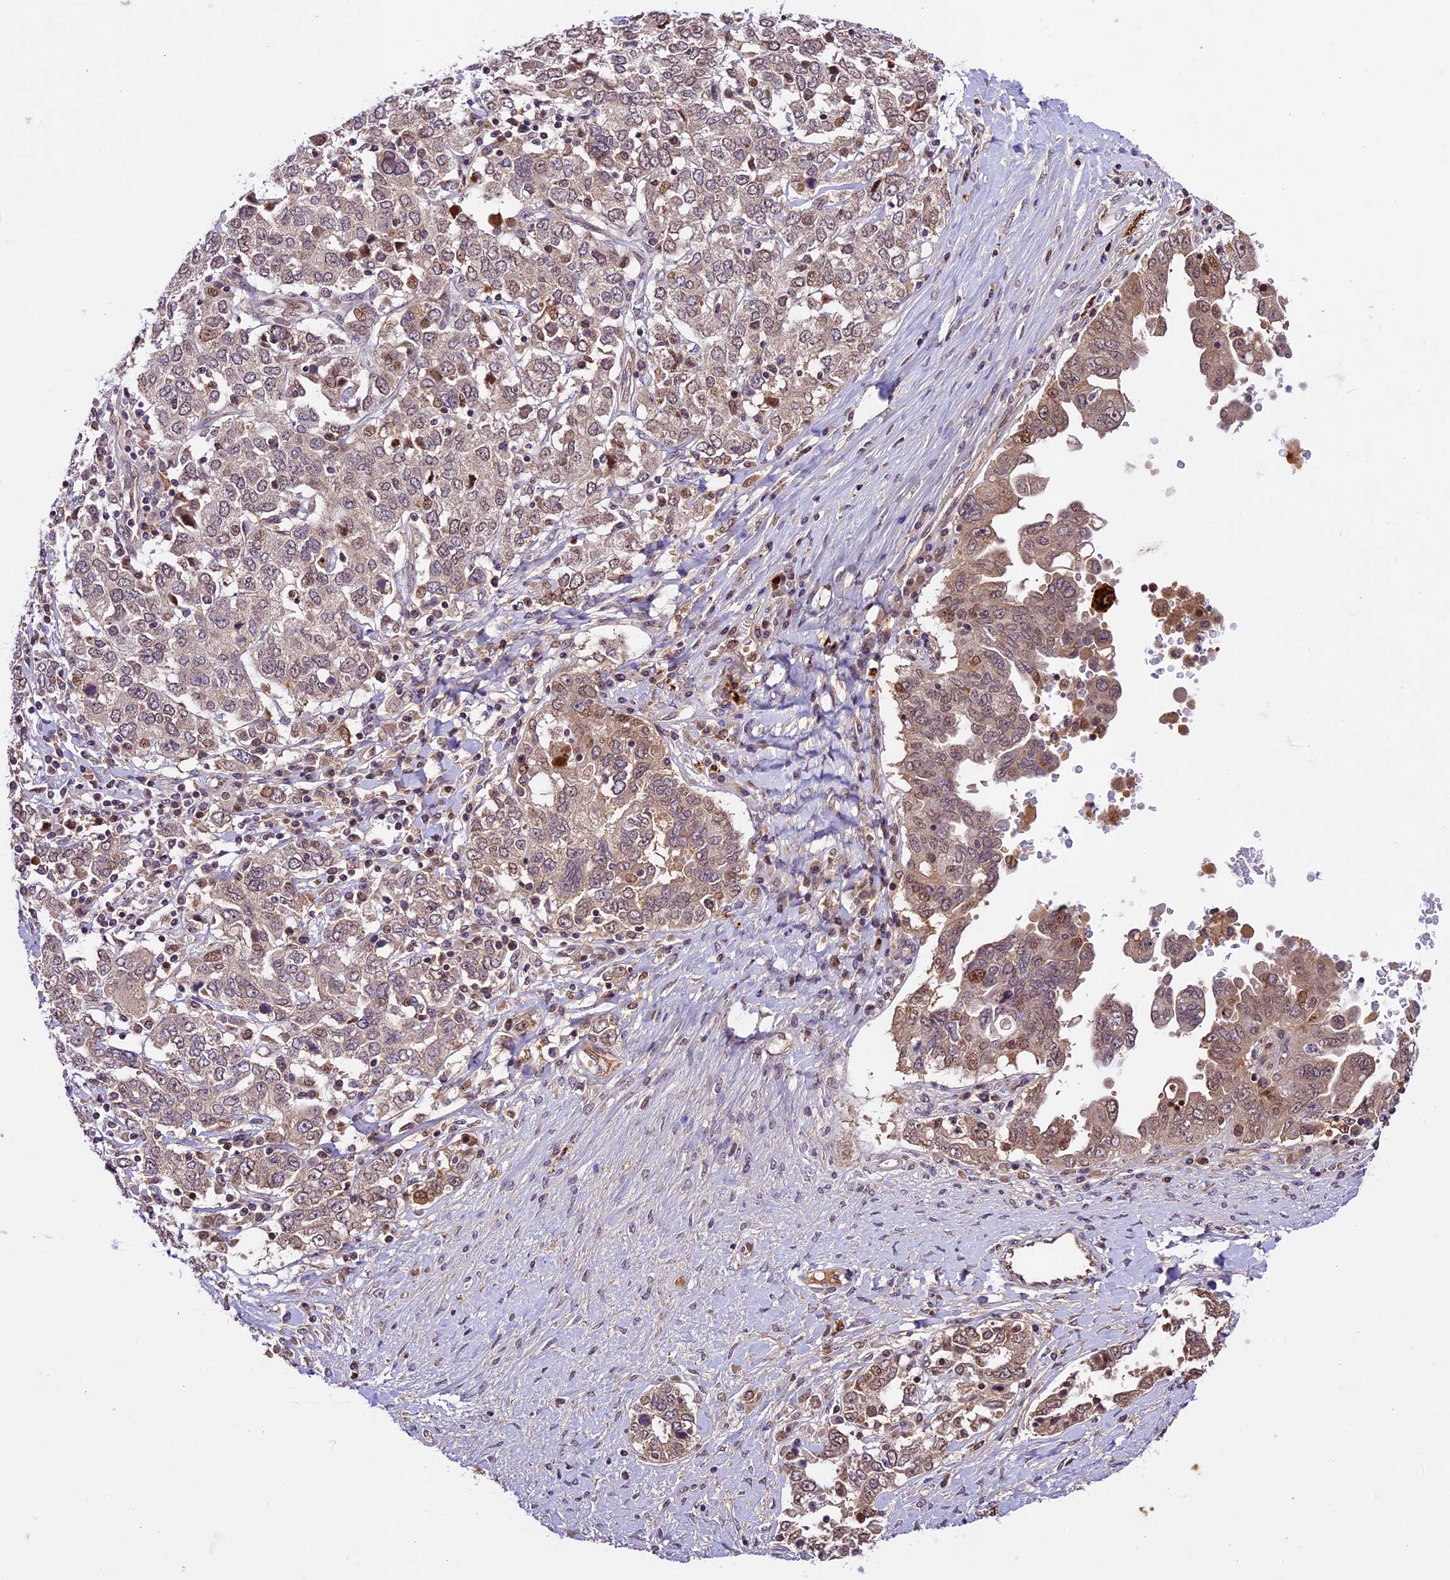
{"staining": {"intensity": "weak", "quantity": "25%-75%", "location": "cytoplasmic/membranous,nuclear"}, "tissue": "ovarian cancer", "cell_type": "Tumor cells", "image_type": "cancer", "snomed": [{"axis": "morphology", "description": "Carcinoma, endometroid"}, {"axis": "topography", "description": "Ovary"}], "caption": "Immunohistochemistry (IHC) photomicrograph of neoplastic tissue: human ovarian cancer stained using immunohistochemistry (IHC) reveals low levels of weak protein expression localized specifically in the cytoplasmic/membranous and nuclear of tumor cells, appearing as a cytoplasmic/membranous and nuclear brown color.", "gene": "CCSER1", "patient": {"sex": "female", "age": 62}}